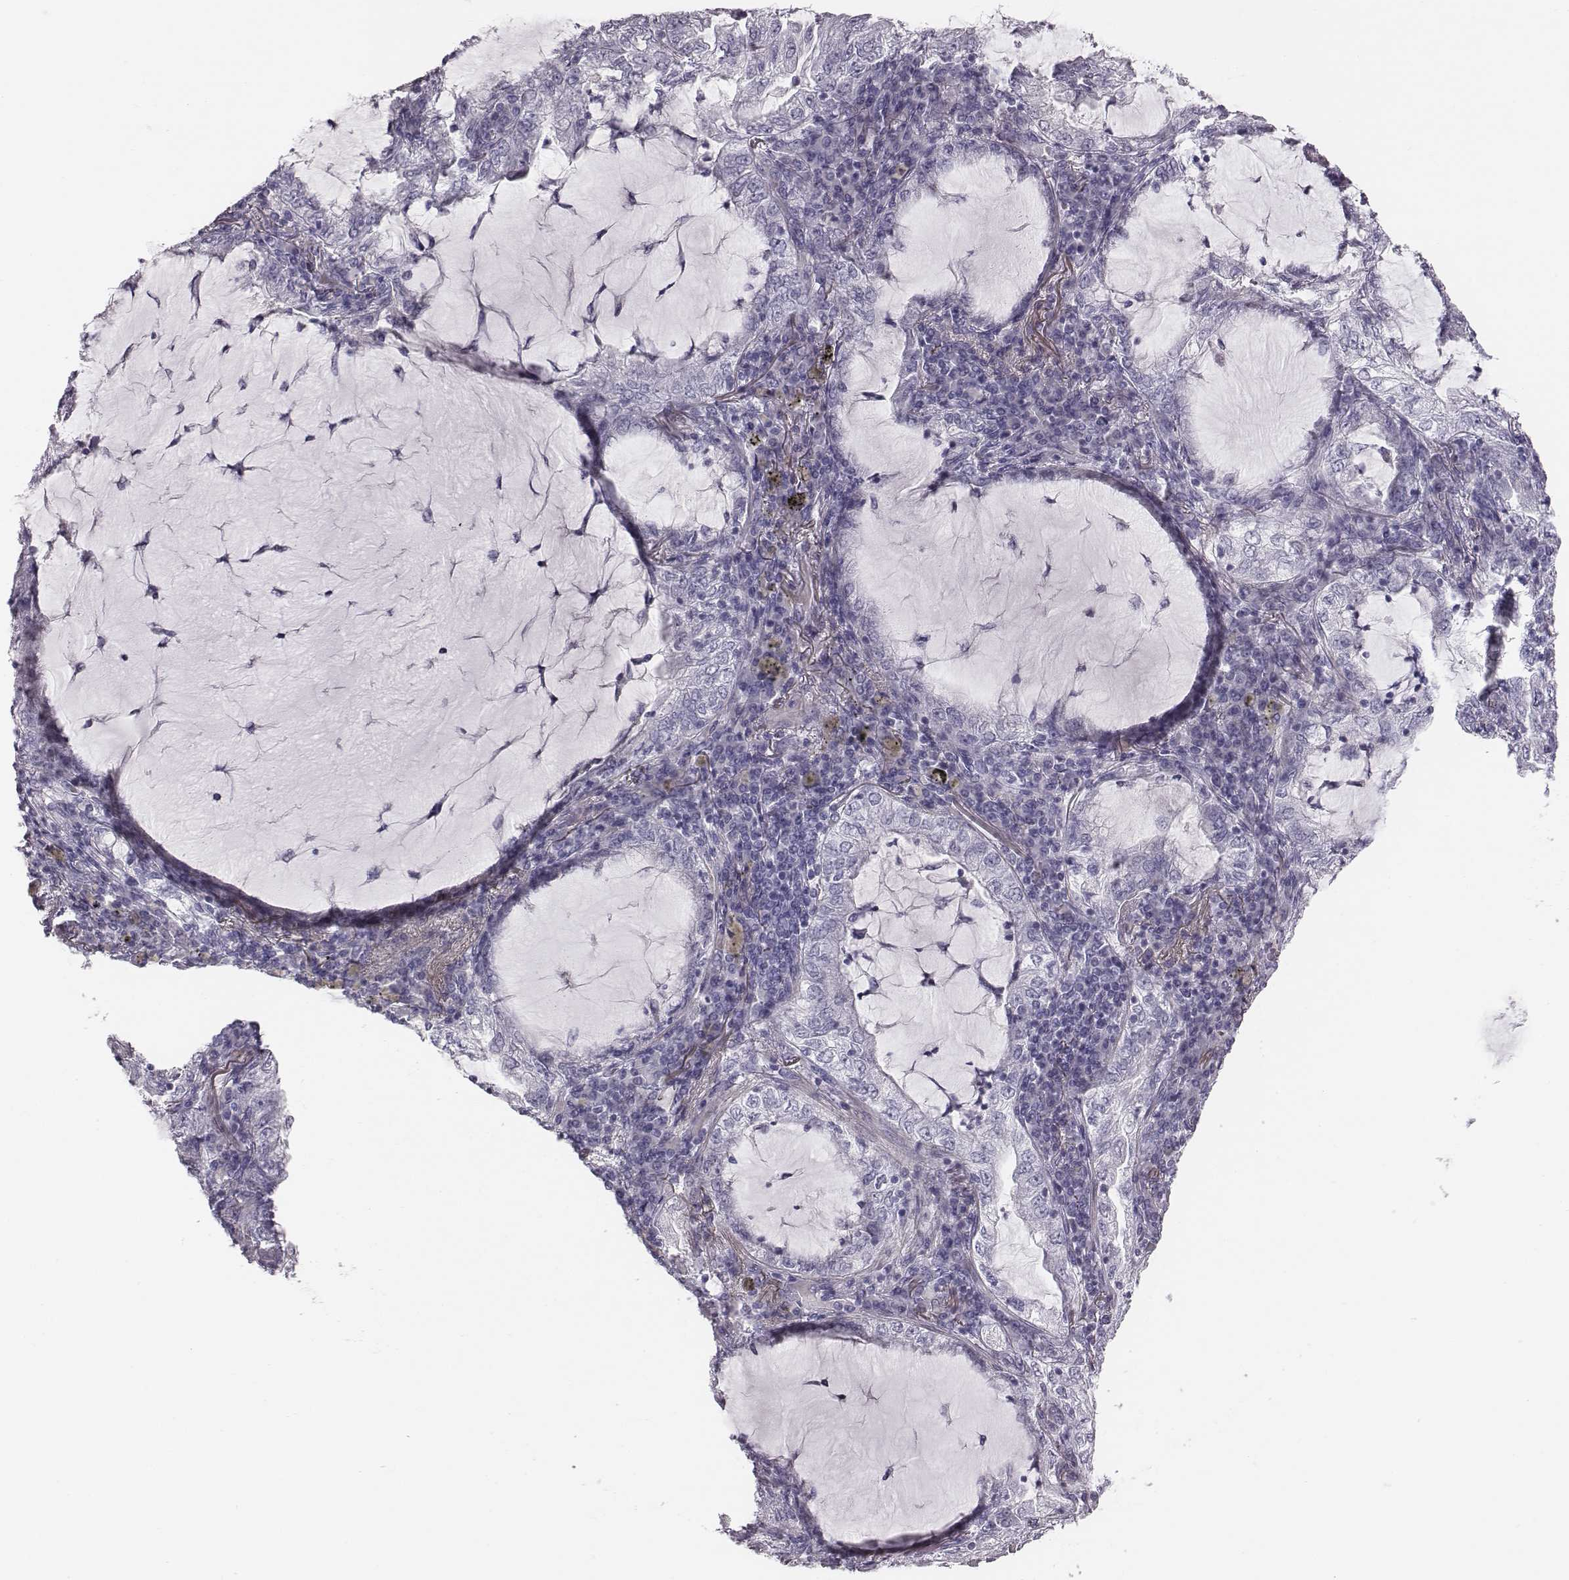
{"staining": {"intensity": "negative", "quantity": "none", "location": "none"}, "tissue": "lung cancer", "cell_type": "Tumor cells", "image_type": "cancer", "snomed": [{"axis": "morphology", "description": "Adenocarcinoma, NOS"}, {"axis": "topography", "description": "Lung"}], "caption": "An immunohistochemistry image of adenocarcinoma (lung) is shown. There is no staining in tumor cells of adenocarcinoma (lung).", "gene": "CRISP1", "patient": {"sex": "female", "age": 73}}